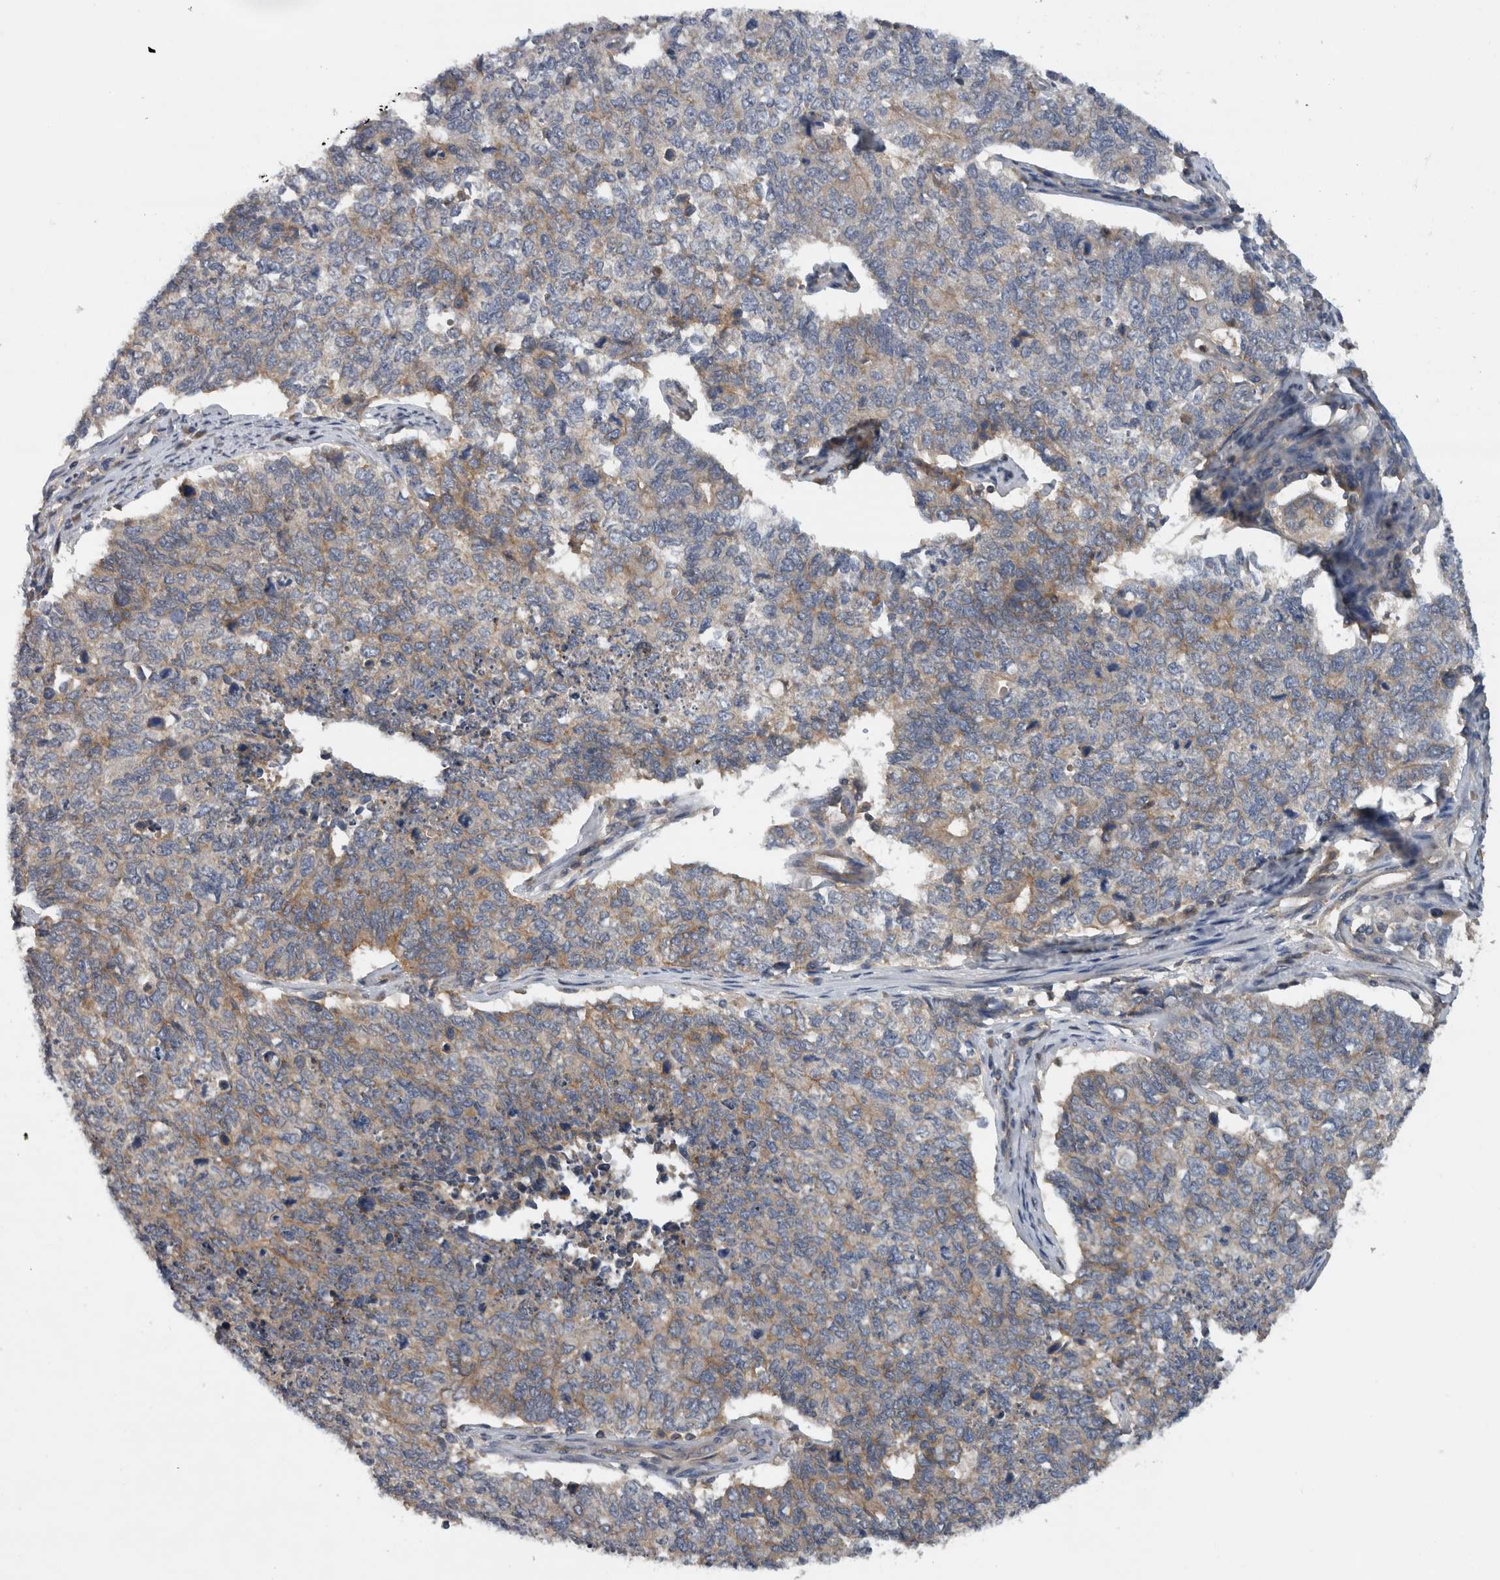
{"staining": {"intensity": "weak", "quantity": "25%-75%", "location": "cytoplasmic/membranous"}, "tissue": "cervical cancer", "cell_type": "Tumor cells", "image_type": "cancer", "snomed": [{"axis": "morphology", "description": "Squamous cell carcinoma, NOS"}, {"axis": "topography", "description": "Cervix"}], "caption": "A brown stain labels weak cytoplasmic/membranous expression of a protein in squamous cell carcinoma (cervical) tumor cells.", "gene": "SCARA5", "patient": {"sex": "female", "age": 63}}